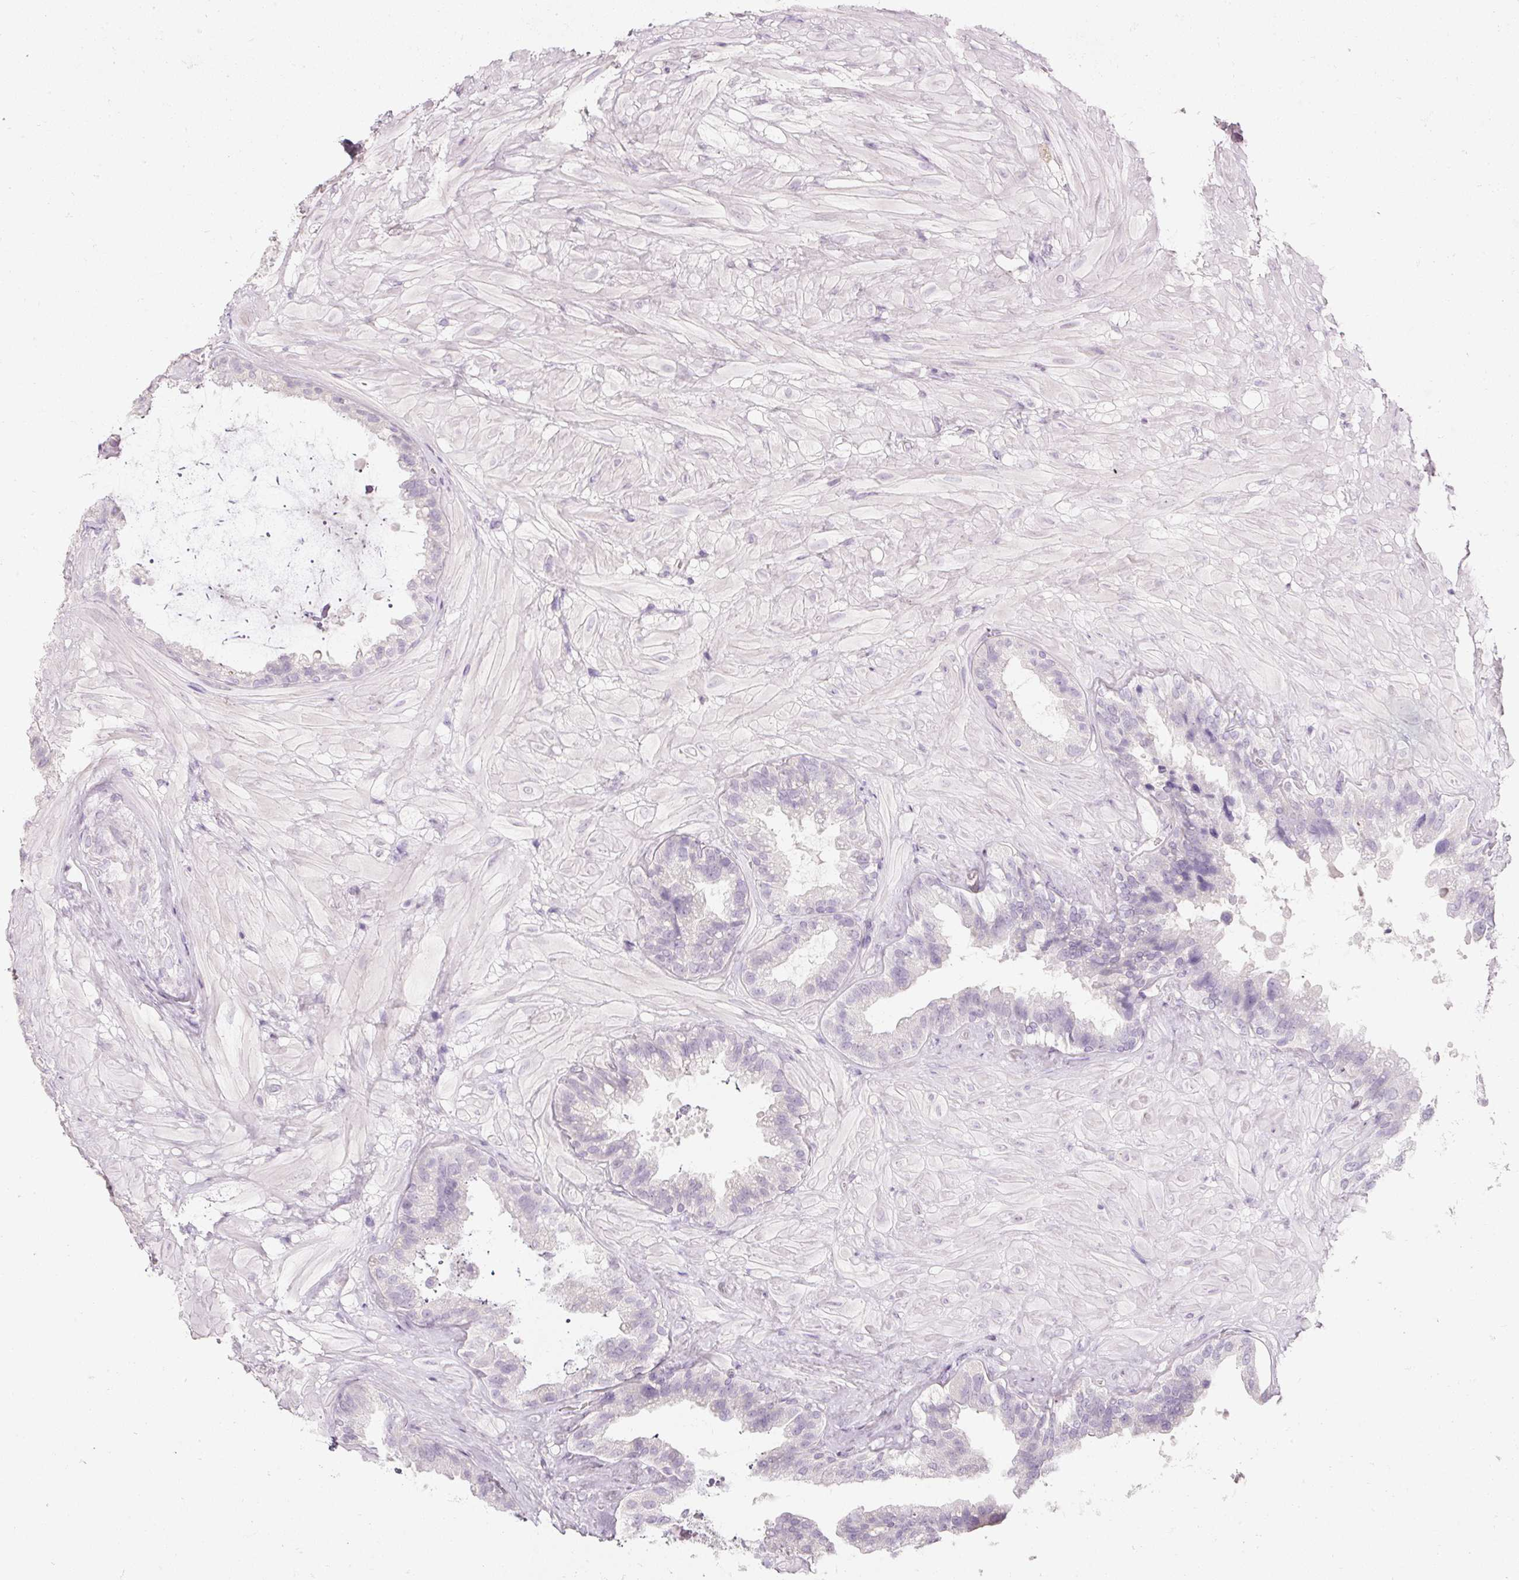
{"staining": {"intensity": "negative", "quantity": "none", "location": "none"}, "tissue": "seminal vesicle", "cell_type": "Glandular cells", "image_type": "normal", "snomed": [{"axis": "morphology", "description": "Normal tissue, NOS"}, {"axis": "topography", "description": "Seminal veicle"}, {"axis": "topography", "description": "Peripheral nerve tissue"}], "caption": "Glandular cells are negative for brown protein staining in unremarkable seminal vesicle. (DAB immunohistochemistry, high magnification).", "gene": "ELAVL3", "patient": {"sex": "male", "age": 76}}